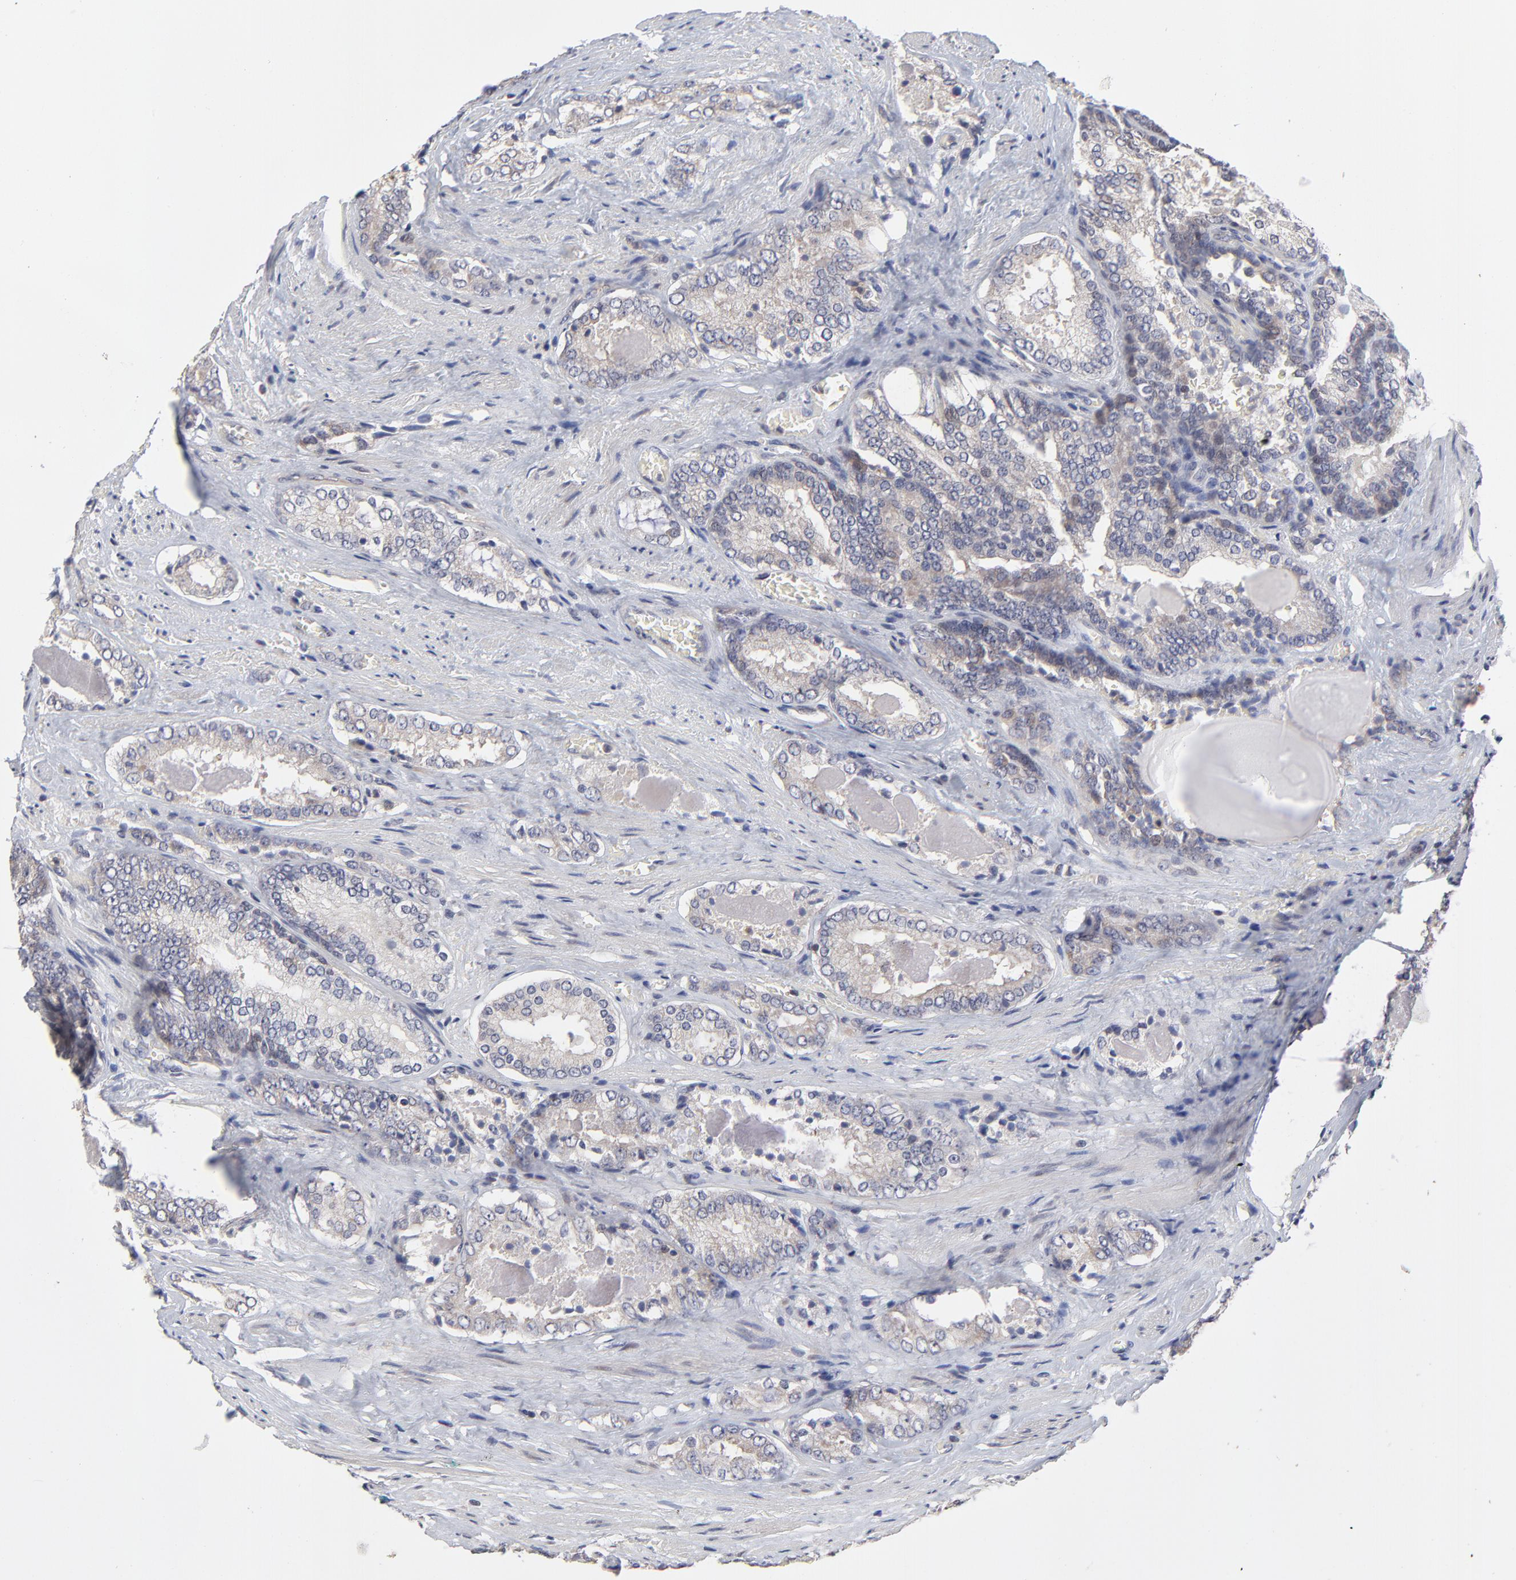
{"staining": {"intensity": "weak", "quantity": ">75%", "location": "cytoplasmic/membranous"}, "tissue": "prostate cancer", "cell_type": "Tumor cells", "image_type": "cancer", "snomed": [{"axis": "morphology", "description": "Adenocarcinoma, Medium grade"}, {"axis": "topography", "description": "Prostate"}], "caption": "IHC micrograph of prostate cancer stained for a protein (brown), which demonstrates low levels of weak cytoplasmic/membranous positivity in approximately >75% of tumor cells.", "gene": "ZNF157", "patient": {"sex": "male", "age": 60}}